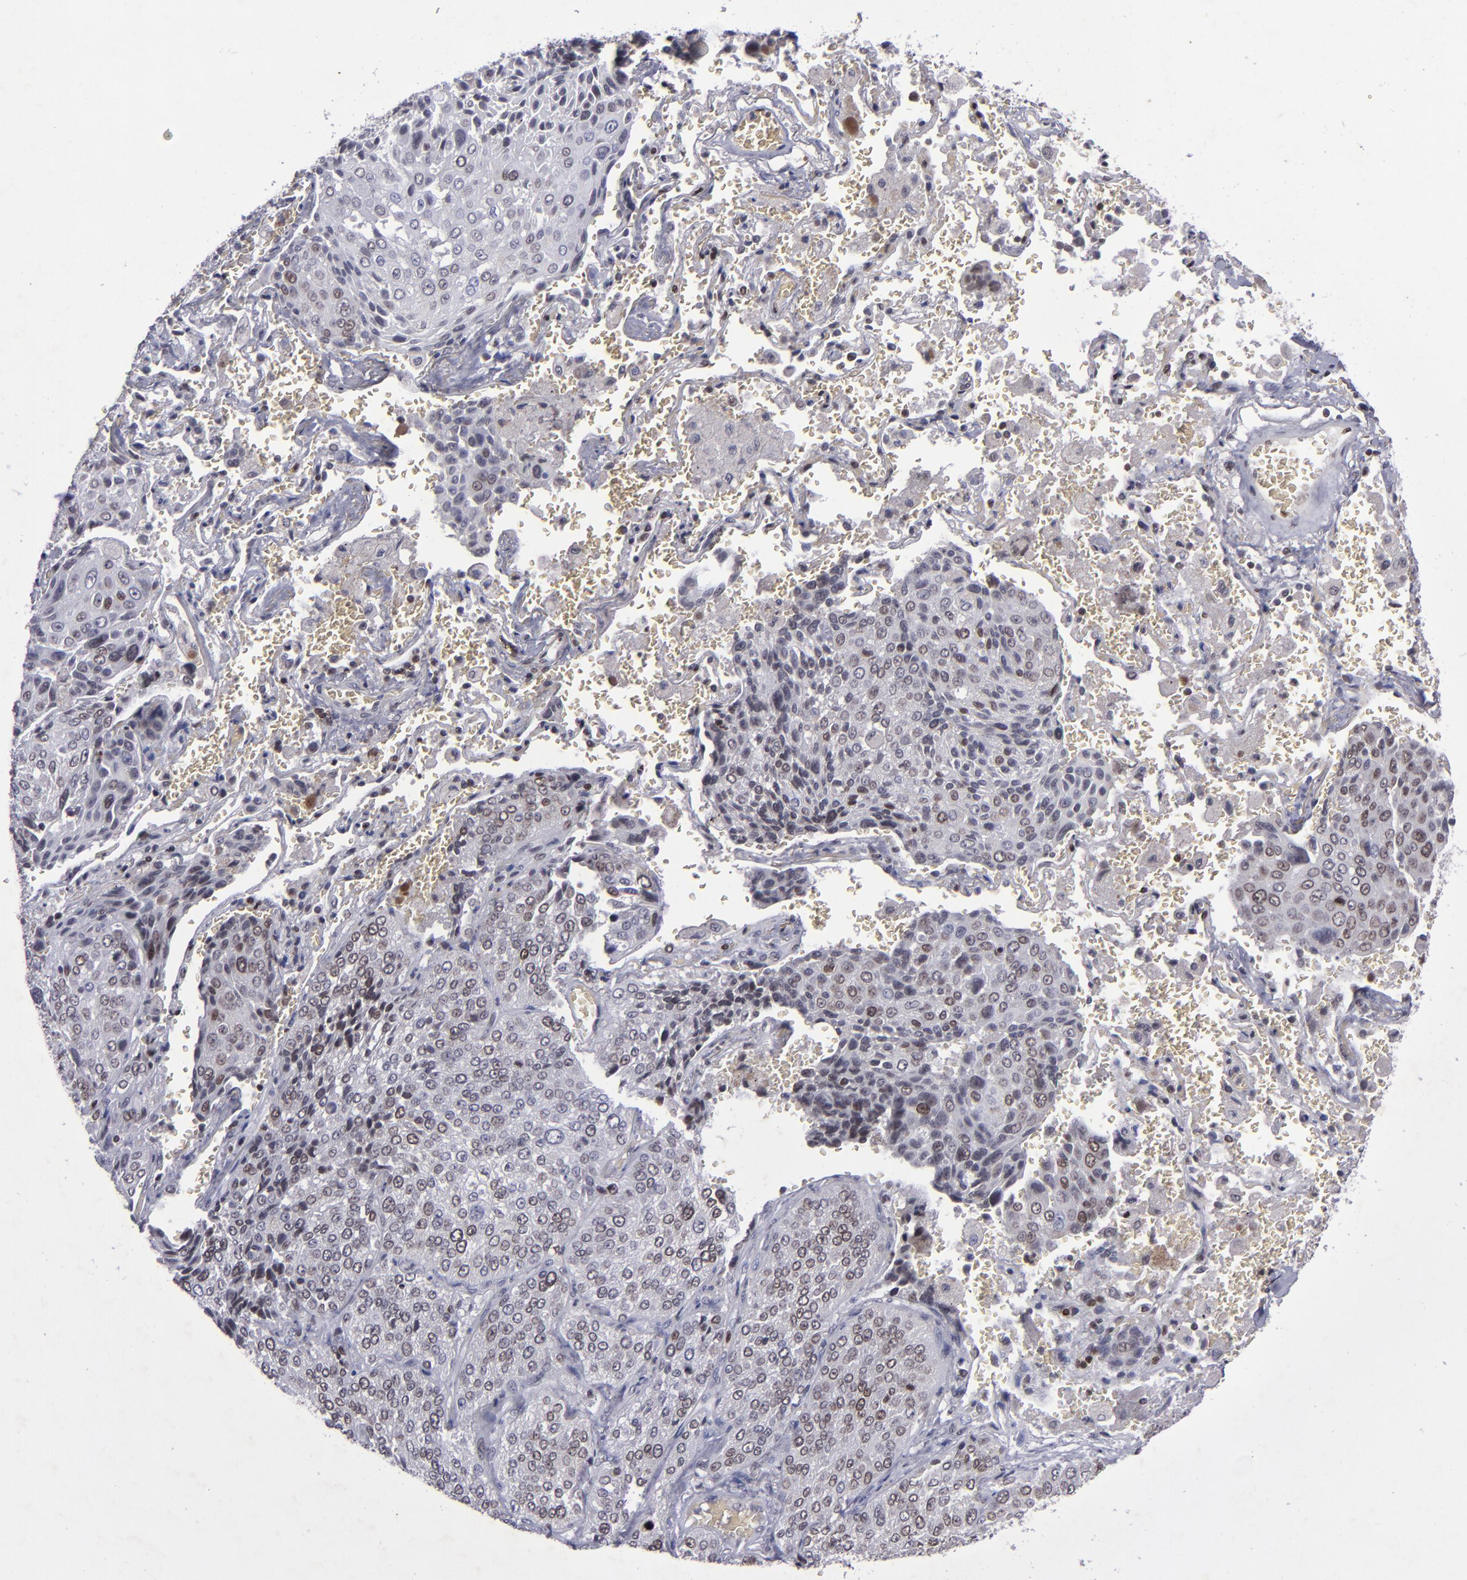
{"staining": {"intensity": "moderate", "quantity": ">75%", "location": "nuclear"}, "tissue": "lung cancer", "cell_type": "Tumor cells", "image_type": "cancer", "snomed": [{"axis": "morphology", "description": "Squamous cell carcinoma, NOS"}, {"axis": "topography", "description": "Lung"}], "caption": "A brown stain highlights moderate nuclear positivity of a protein in human lung squamous cell carcinoma tumor cells. (IHC, brightfield microscopy, high magnification).", "gene": "MGMT", "patient": {"sex": "male", "age": 54}}